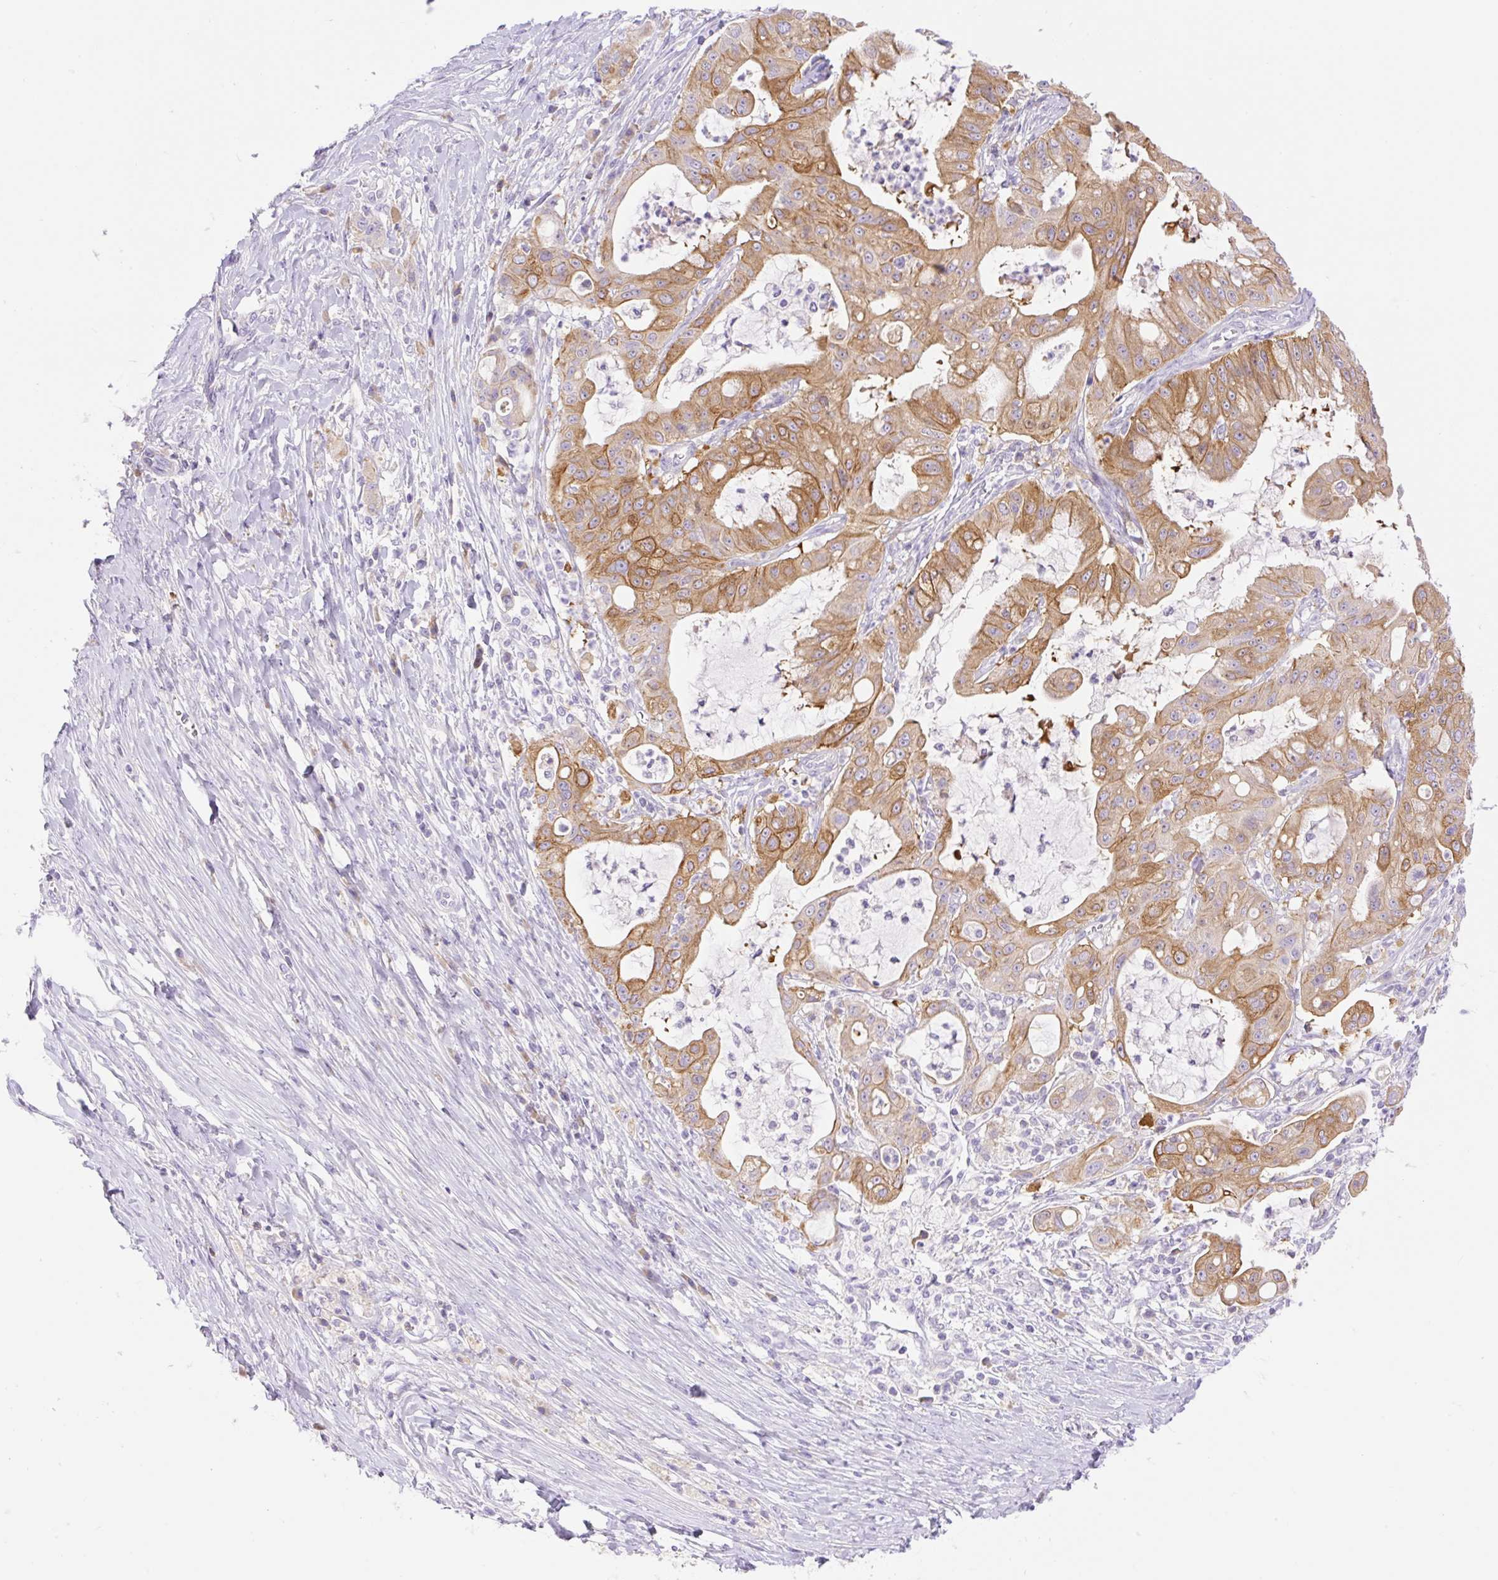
{"staining": {"intensity": "moderate", "quantity": "25%-75%", "location": "cytoplasmic/membranous"}, "tissue": "ovarian cancer", "cell_type": "Tumor cells", "image_type": "cancer", "snomed": [{"axis": "morphology", "description": "Cystadenocarcinoma, mucinous, NOS"}, {"axis": "topography", "description": "Ovary"}], "caption": "A high-resolution image shows IHC staining of ovarian mucinous cystadenocarcinoma, which exhibits moderate cytoplasmic/membranous positivity in about 25%-75% of tumor cells.", "gene": "DENND5A", "patient": {"sex": "female", "age": 70}}